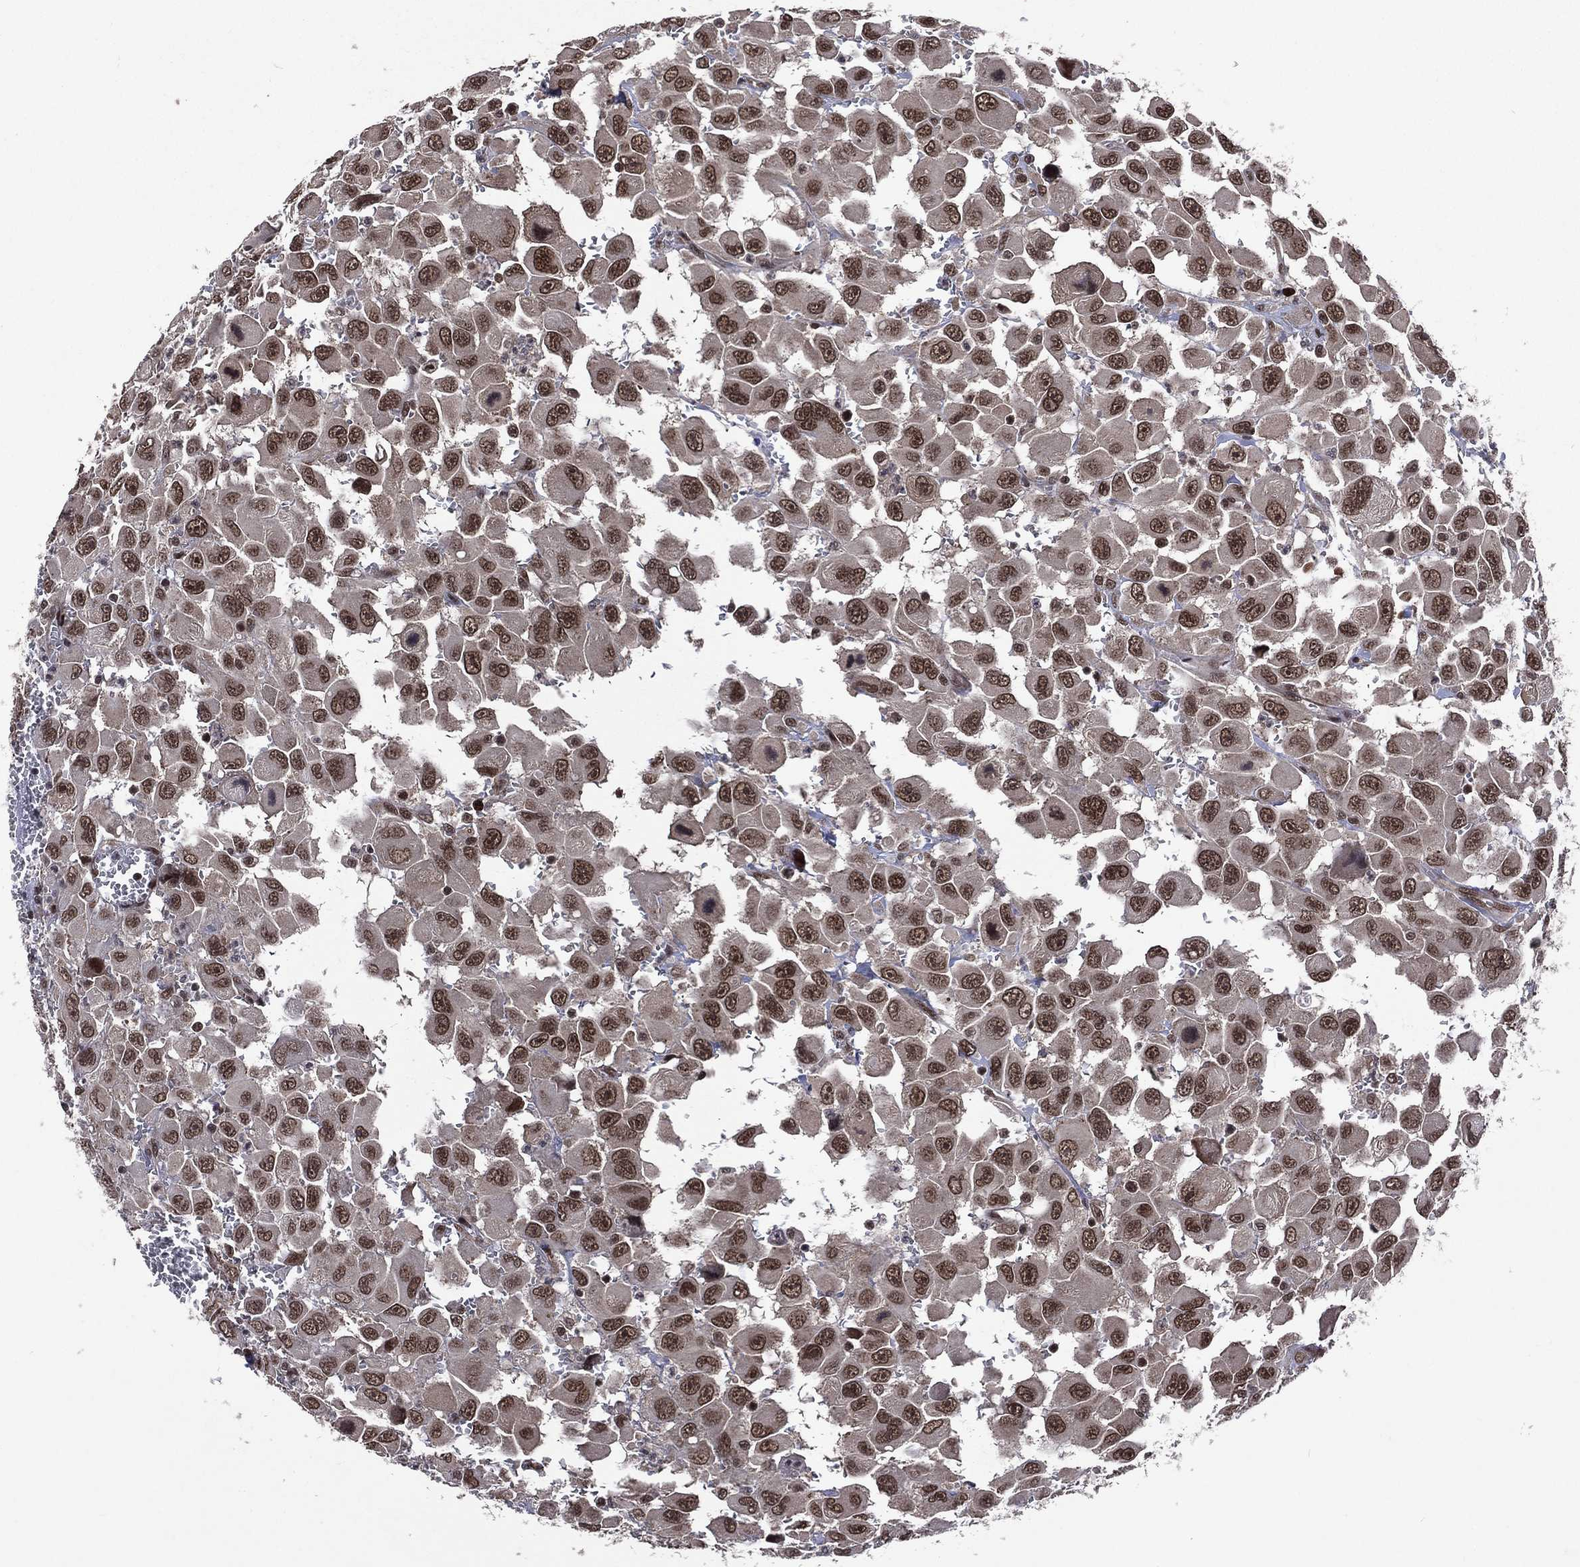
{"staining": {"intensity": "strong", "quantity": ">75%", "location": "nuclear"}, "tissue": "head and neck cancer", "cell_type": "Tumor cells", "image_type": "cancer", "snomed": [{"axis": "morphology", "description": "Squamous cell carcinoma, NOS"}, {"axis": "morphology", "description": "Squamous cell carcinoma, metastatic, NOS"}, {"axis": "topography", "description": "Oral tissue"}, {"axis": "topography", "description": "Head-Neck"}], "caption": "The image exhibits immunohistochemical staining of head and neck cancer. There is strong nuclear positivity is present in approximately >75% of tumor cells.", "gene": "DMAP1", "patient": {"sex": "female", "age": 85}}